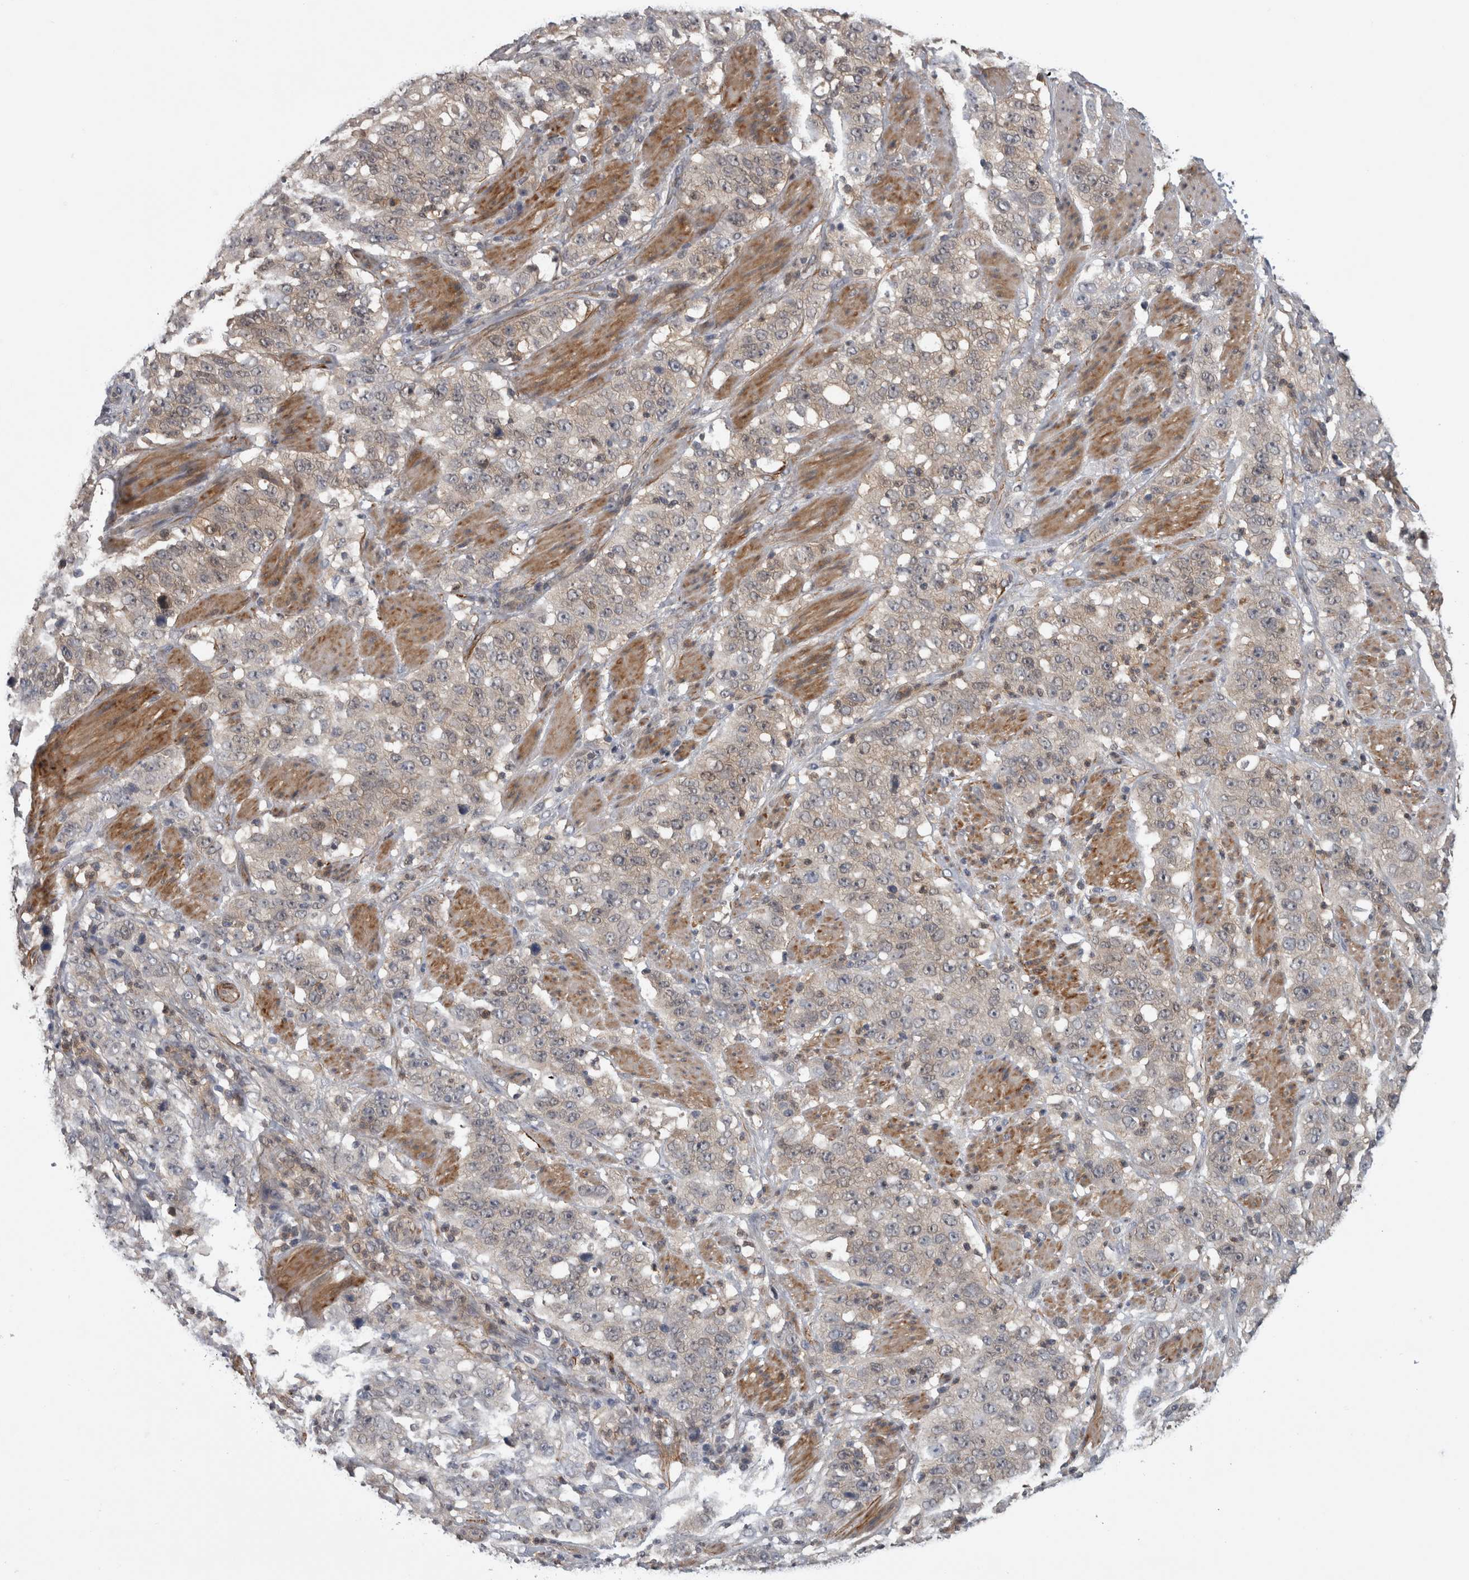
{"staining": {"intensity": "weak", "quantity": "<25%", "location": "nuclear"}, "tissue": "stomach cancer", "cell_type": "Tumor cells", "image_type": "cancer", "snomed": [{"axis": "morphology", "description": "Adenocarcinoma, NOS"}, {"axis": "topography", "description": "Stomach"}], "caption": "Tumor cells are negative for protein expression in human adenocarcinoma (stomach). (DAB immunohistochemistry (IHC) with hematoxylin counter stain).", "gene": "NAPRT", "patient": {"sex": "male", "age": 48}}